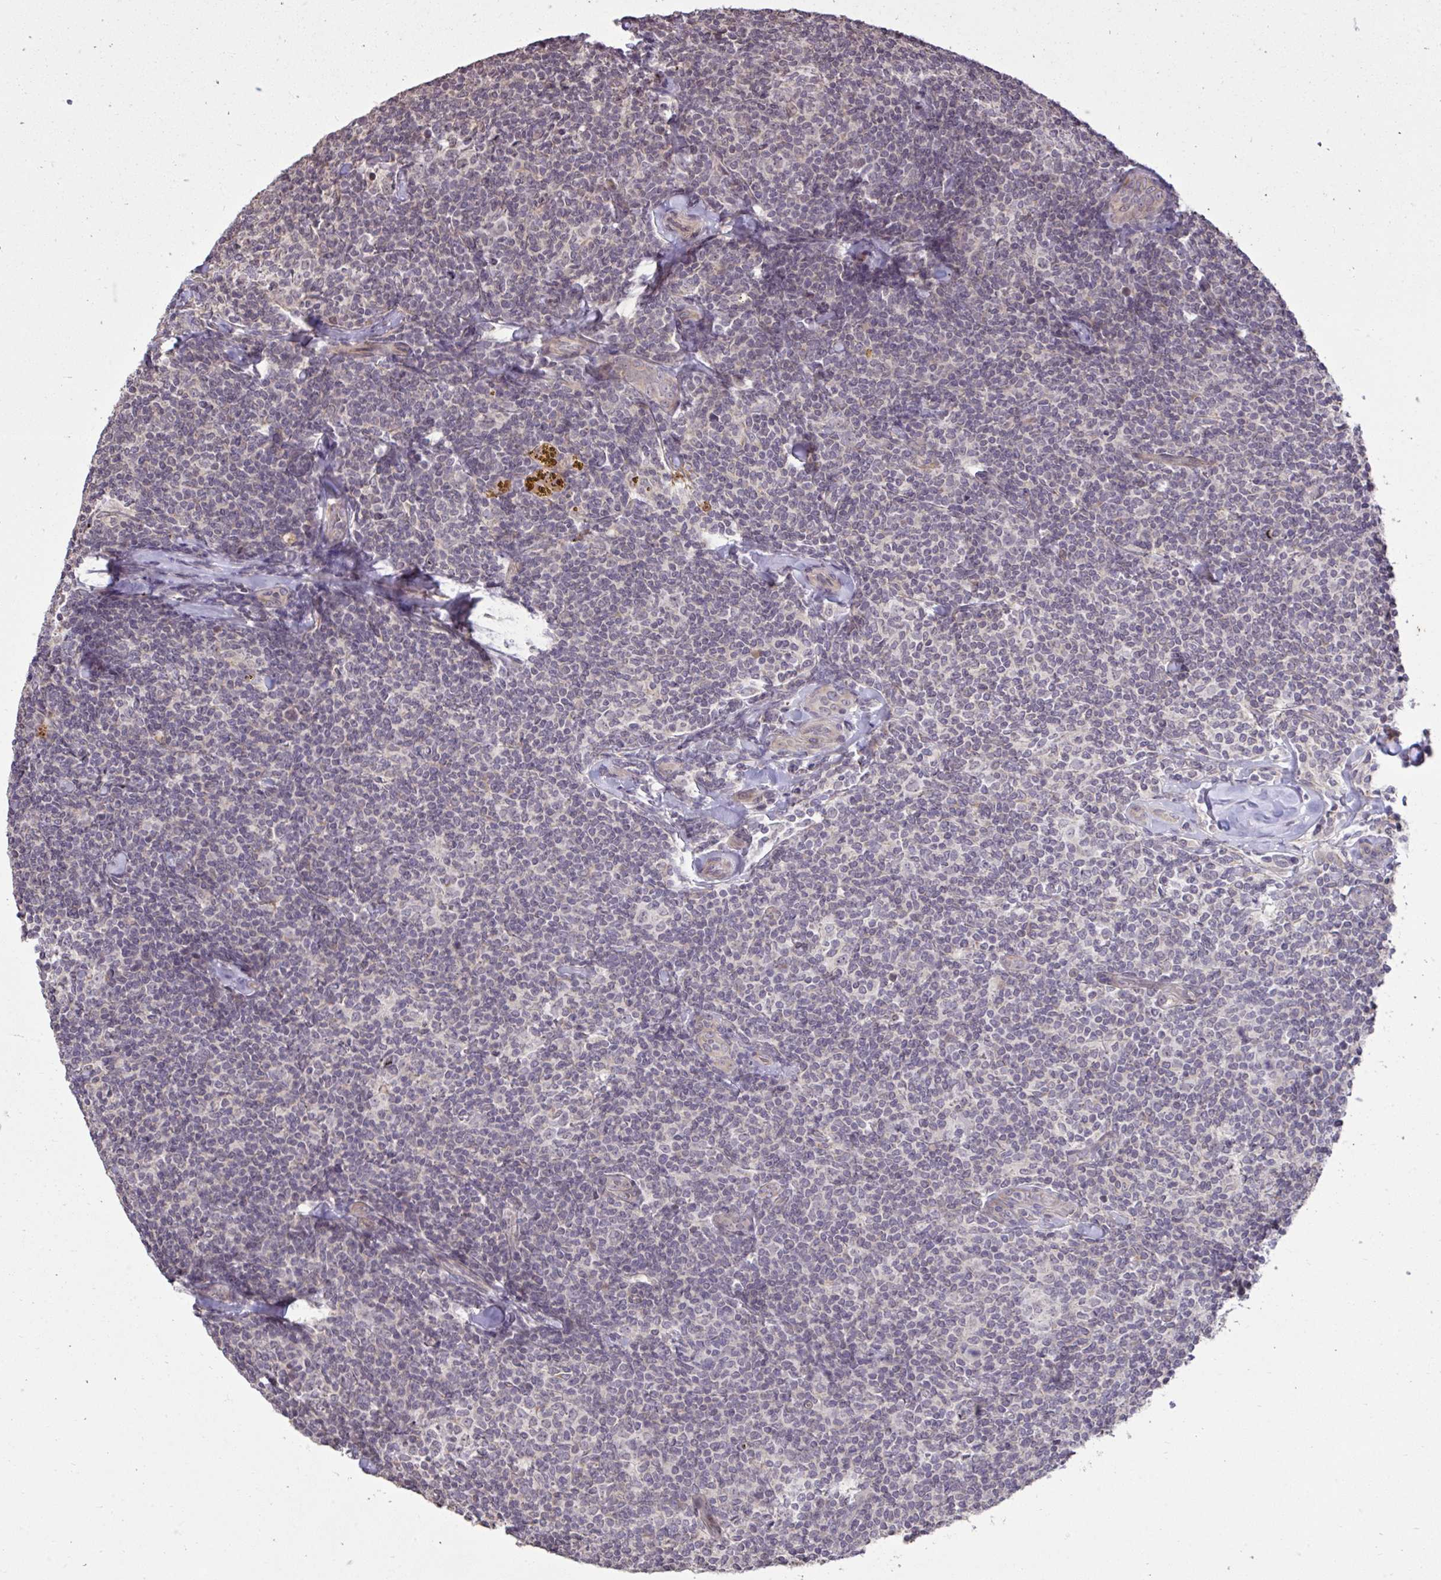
{"staining": {"intensity": "negative", "quantity": "none", "location": "none"}, "tissue": "lymphoma", "cell_type": "Tumor cells", "image_type": "cancer", "snomed": [{"axis": "morphology", "description": "Malignant lymphoma, non-Hodgkin's type, Low grade"}, {"axis": "topography", "description": "Lymph node"}], "caption": "Micrograph shows no significant protein positivity in tumor cells of low-grade malignant lymphoma, non-Hodgkin's type. The staining was performed using DAB (3,3'-diaminobenzidine) to visualize the protein expression in brown, while the nuclei were stained in blue with hematoxylin (Magnification: 20x).", "gene": "CYP20A1", "patient": {"sex": "female", "age": 56}}